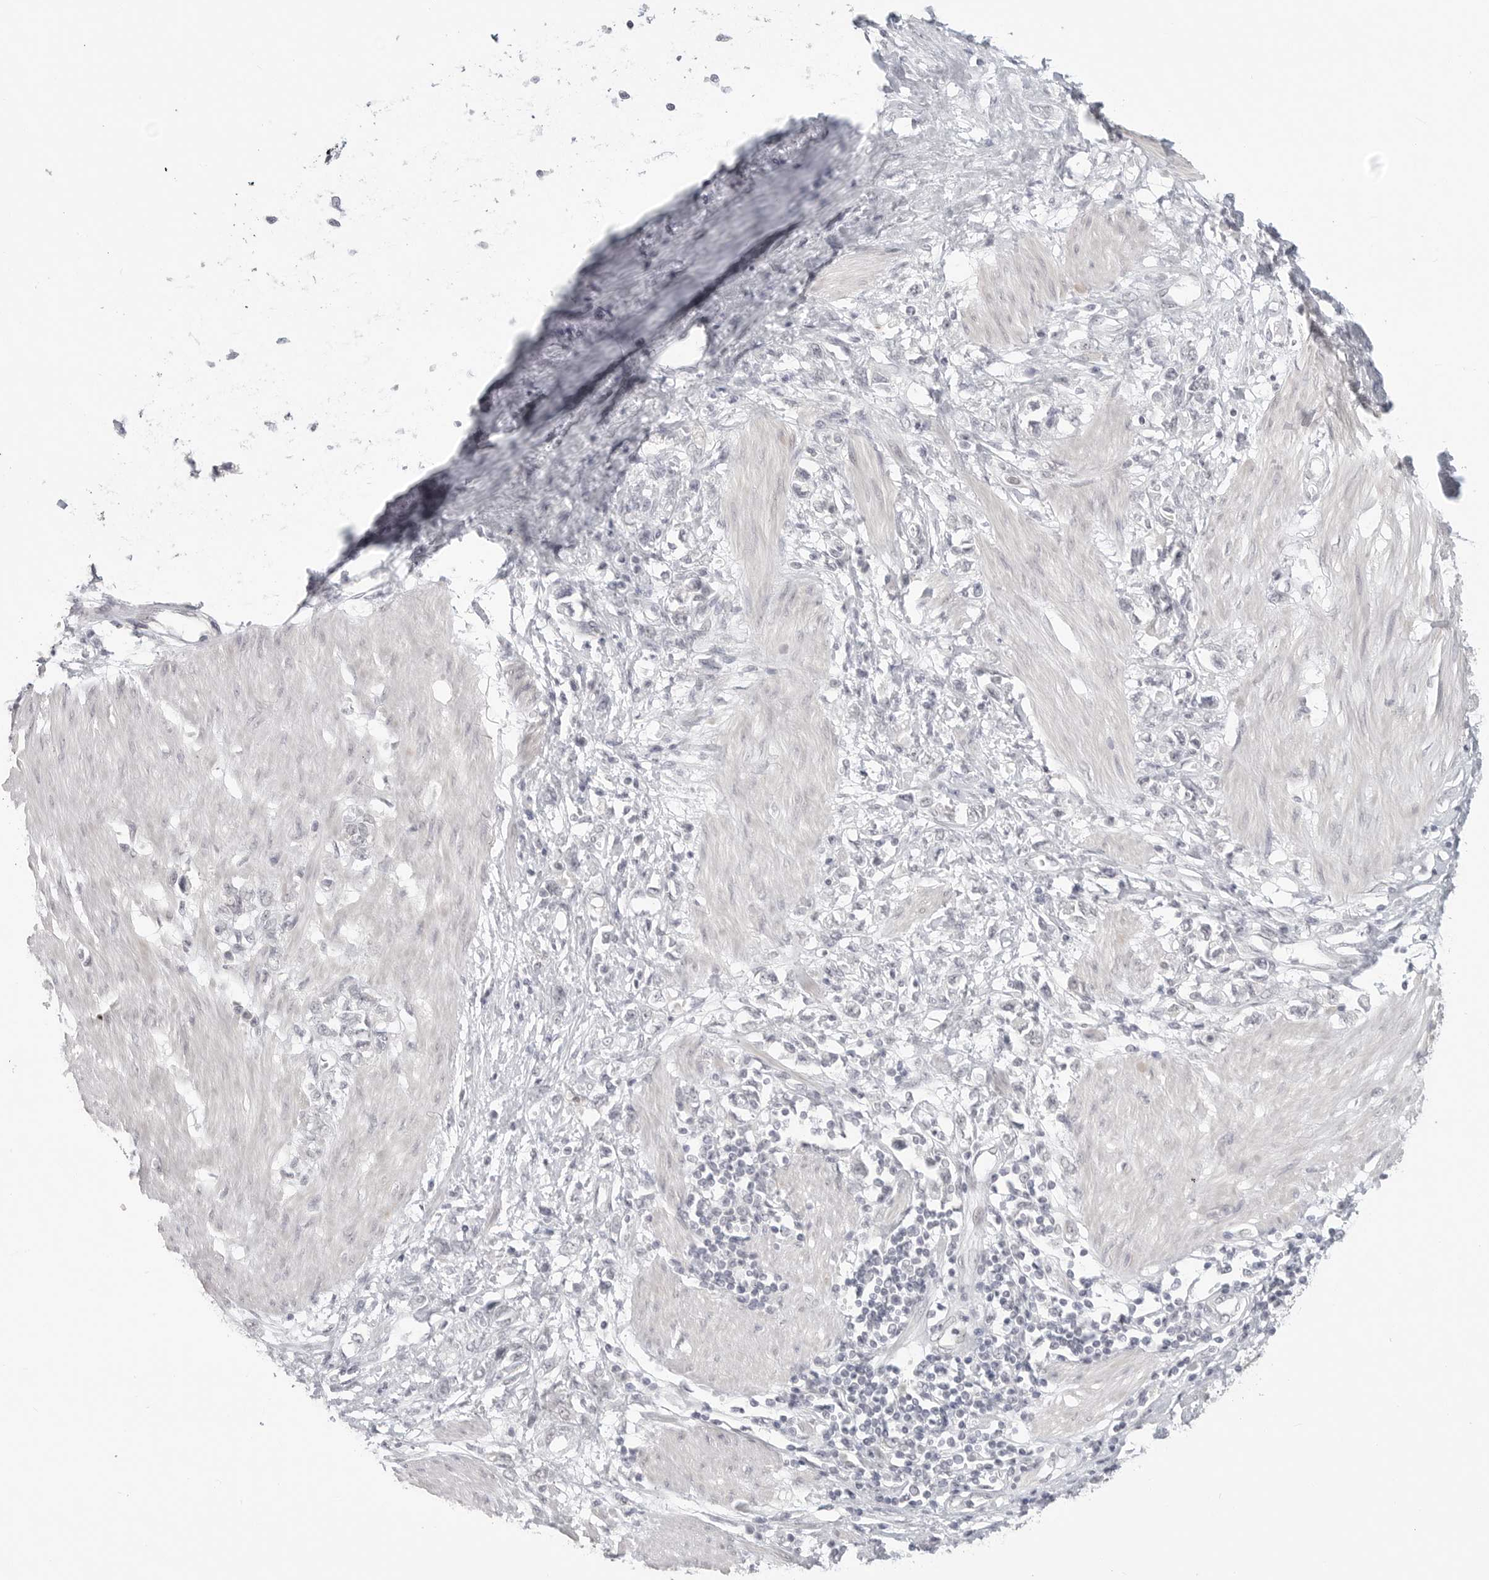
{"staining": {"intensity": "negative", "quantity": "none", "location": "none"}, "tissue": "stomach cancer", "cell_type": "Tumor cells", "image_type": "cancer", "snomed": [{"axis": "morphology", "description": "Adenocarcinoma, NOS"}, {"axis": "topography", "description": "Stomach"}], "caption": "Immunohistochemistry of human stomach cancer (adenocarcinoma) reveals no staining in tumor cells.", "gene": "KLK11", "patient": {"sex": "female", "age": 76}}